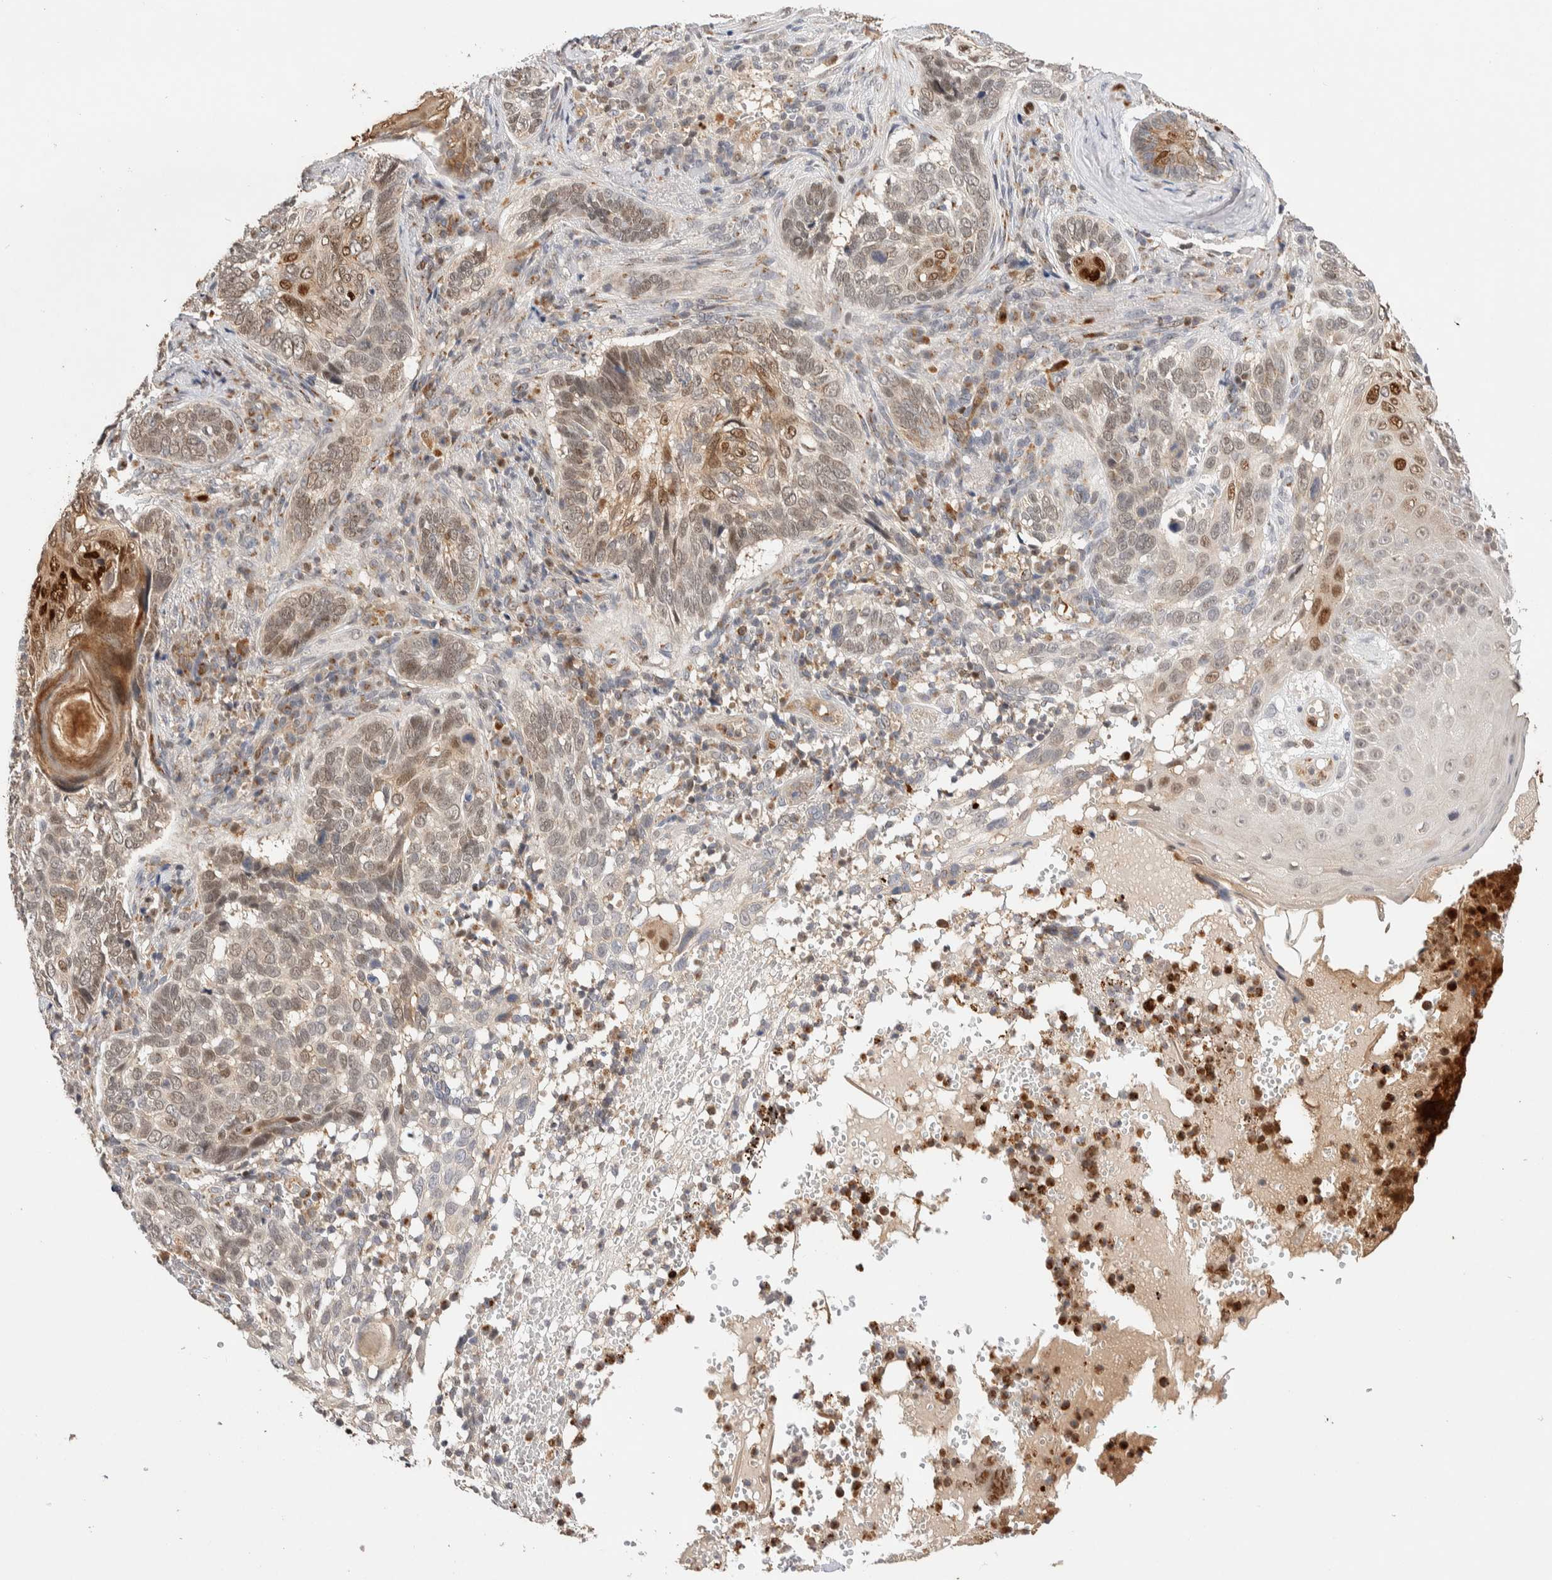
{"staining": {"intensity": "weak", "quantity": "25%-75%", "location": "cytoplasmic/membranous,nuclear"}, "tissue": "skin cancer", "cell_type": "Tumor cells", "image_type": "cancer", "snomed": [{"axis": "morphology", "description": "Basal cell carcinoma"}, {"axis": "topography", "description": "Skin"}], "caption": "Immunohistochemical staining of skin cancer displays low levels of weak cytoplasmic/membranous and nuclear staining in approximately 25%-75% of tumor cells.", "gene": "NSMAF", "patient": {"sex": "female", "age": 89}}